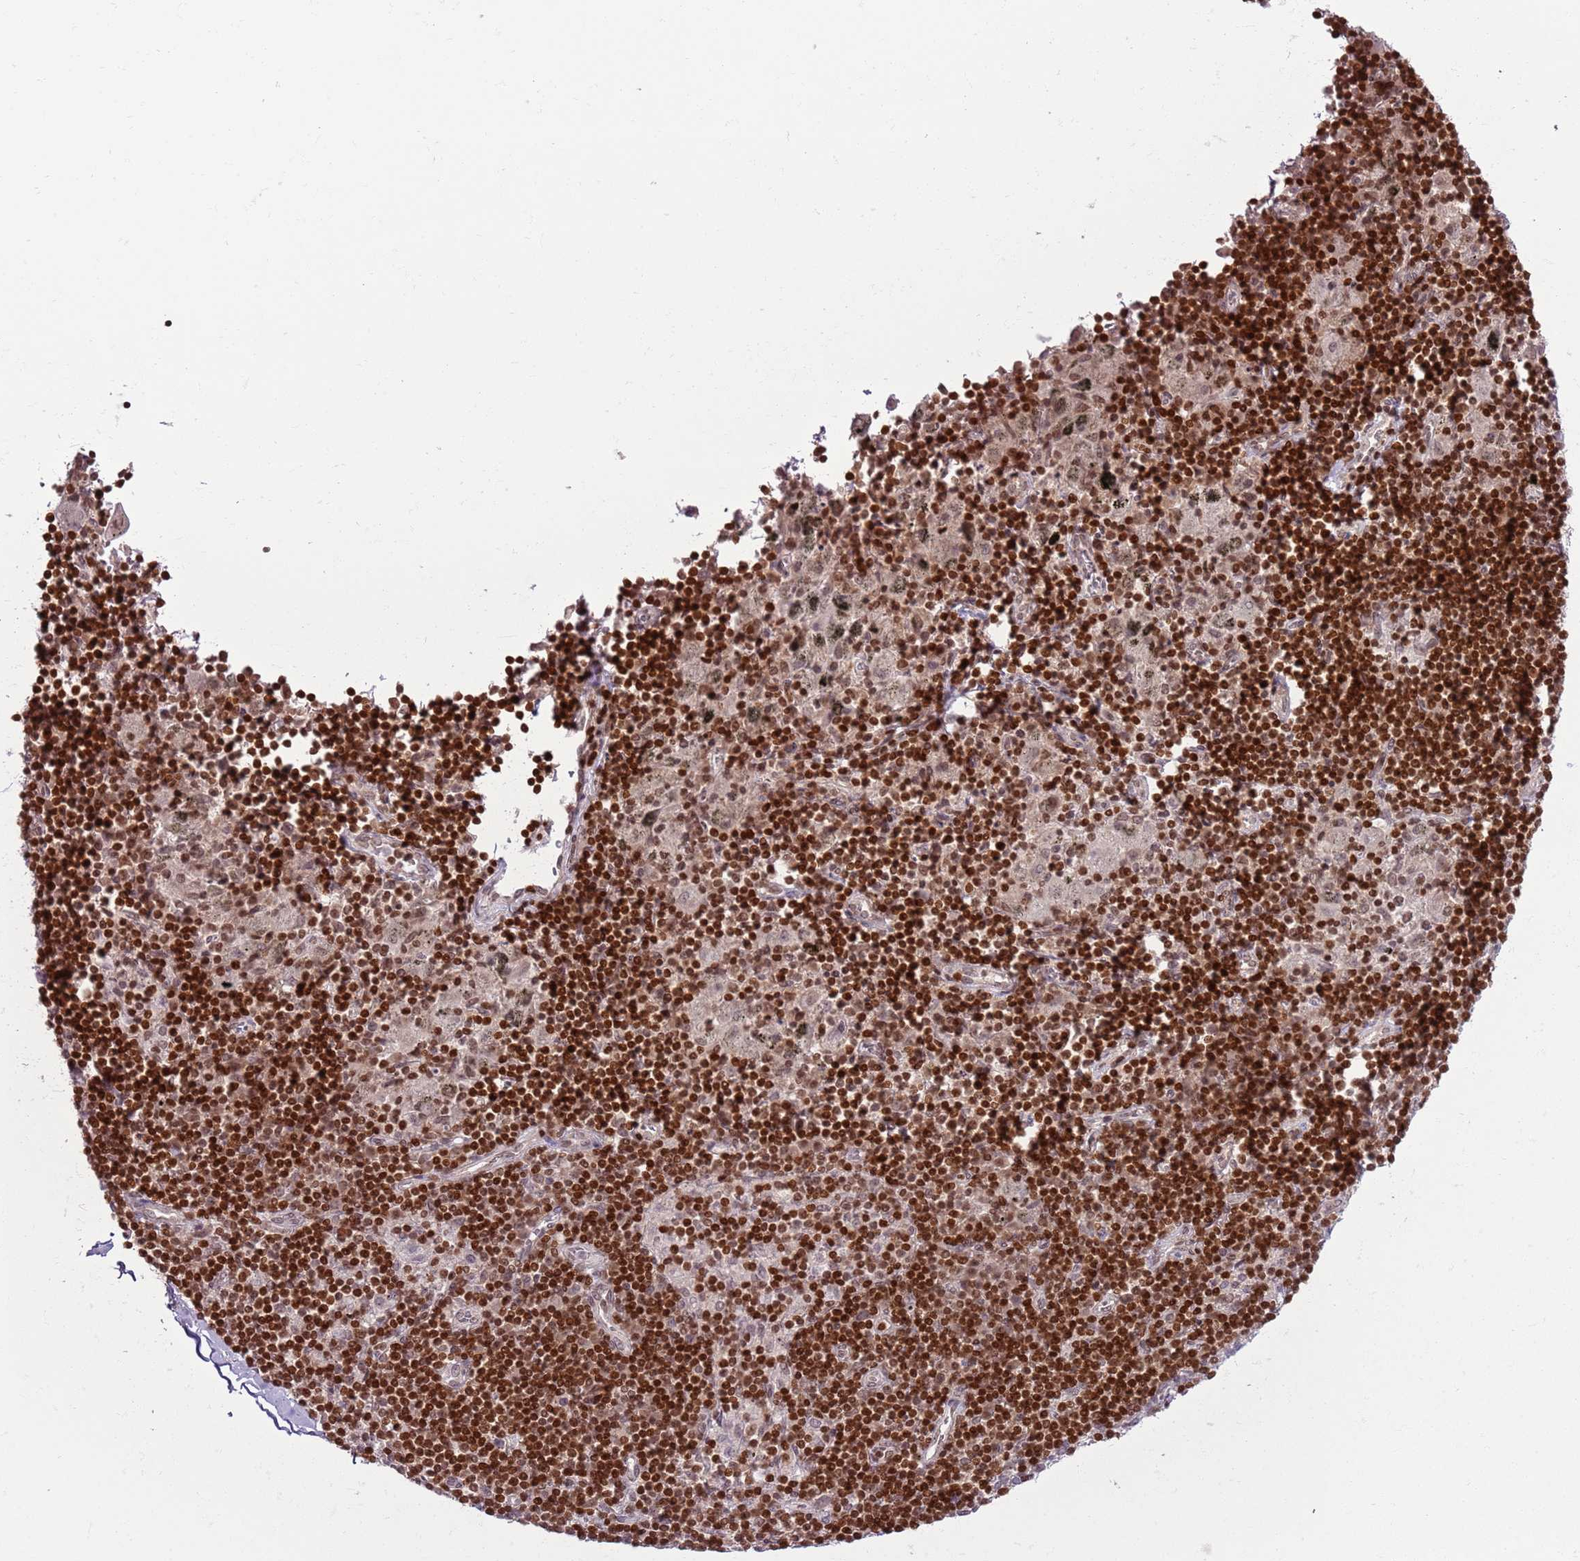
{"staining": {"intensity": "negative", "quantity": "none", "location": "none"}, "tissue": "adipose tissue", "cell_type": "Adipocytes", "image_type": "normal", "snomed": [{"axis": "morphology", "description": "Normal tissue, NOS"}, {"axis": "topography", "description": "Lymph node"}, {"axis": "topography", "description": "Cartilage tissue"}, {"axis": "topography", "description": "Bronchus"}], "caption": "Adipocytes show no significant protein staining in normal adipose tissue.", "gene": "SELENOH", "patient": {"sex": "male", "age": 63}}